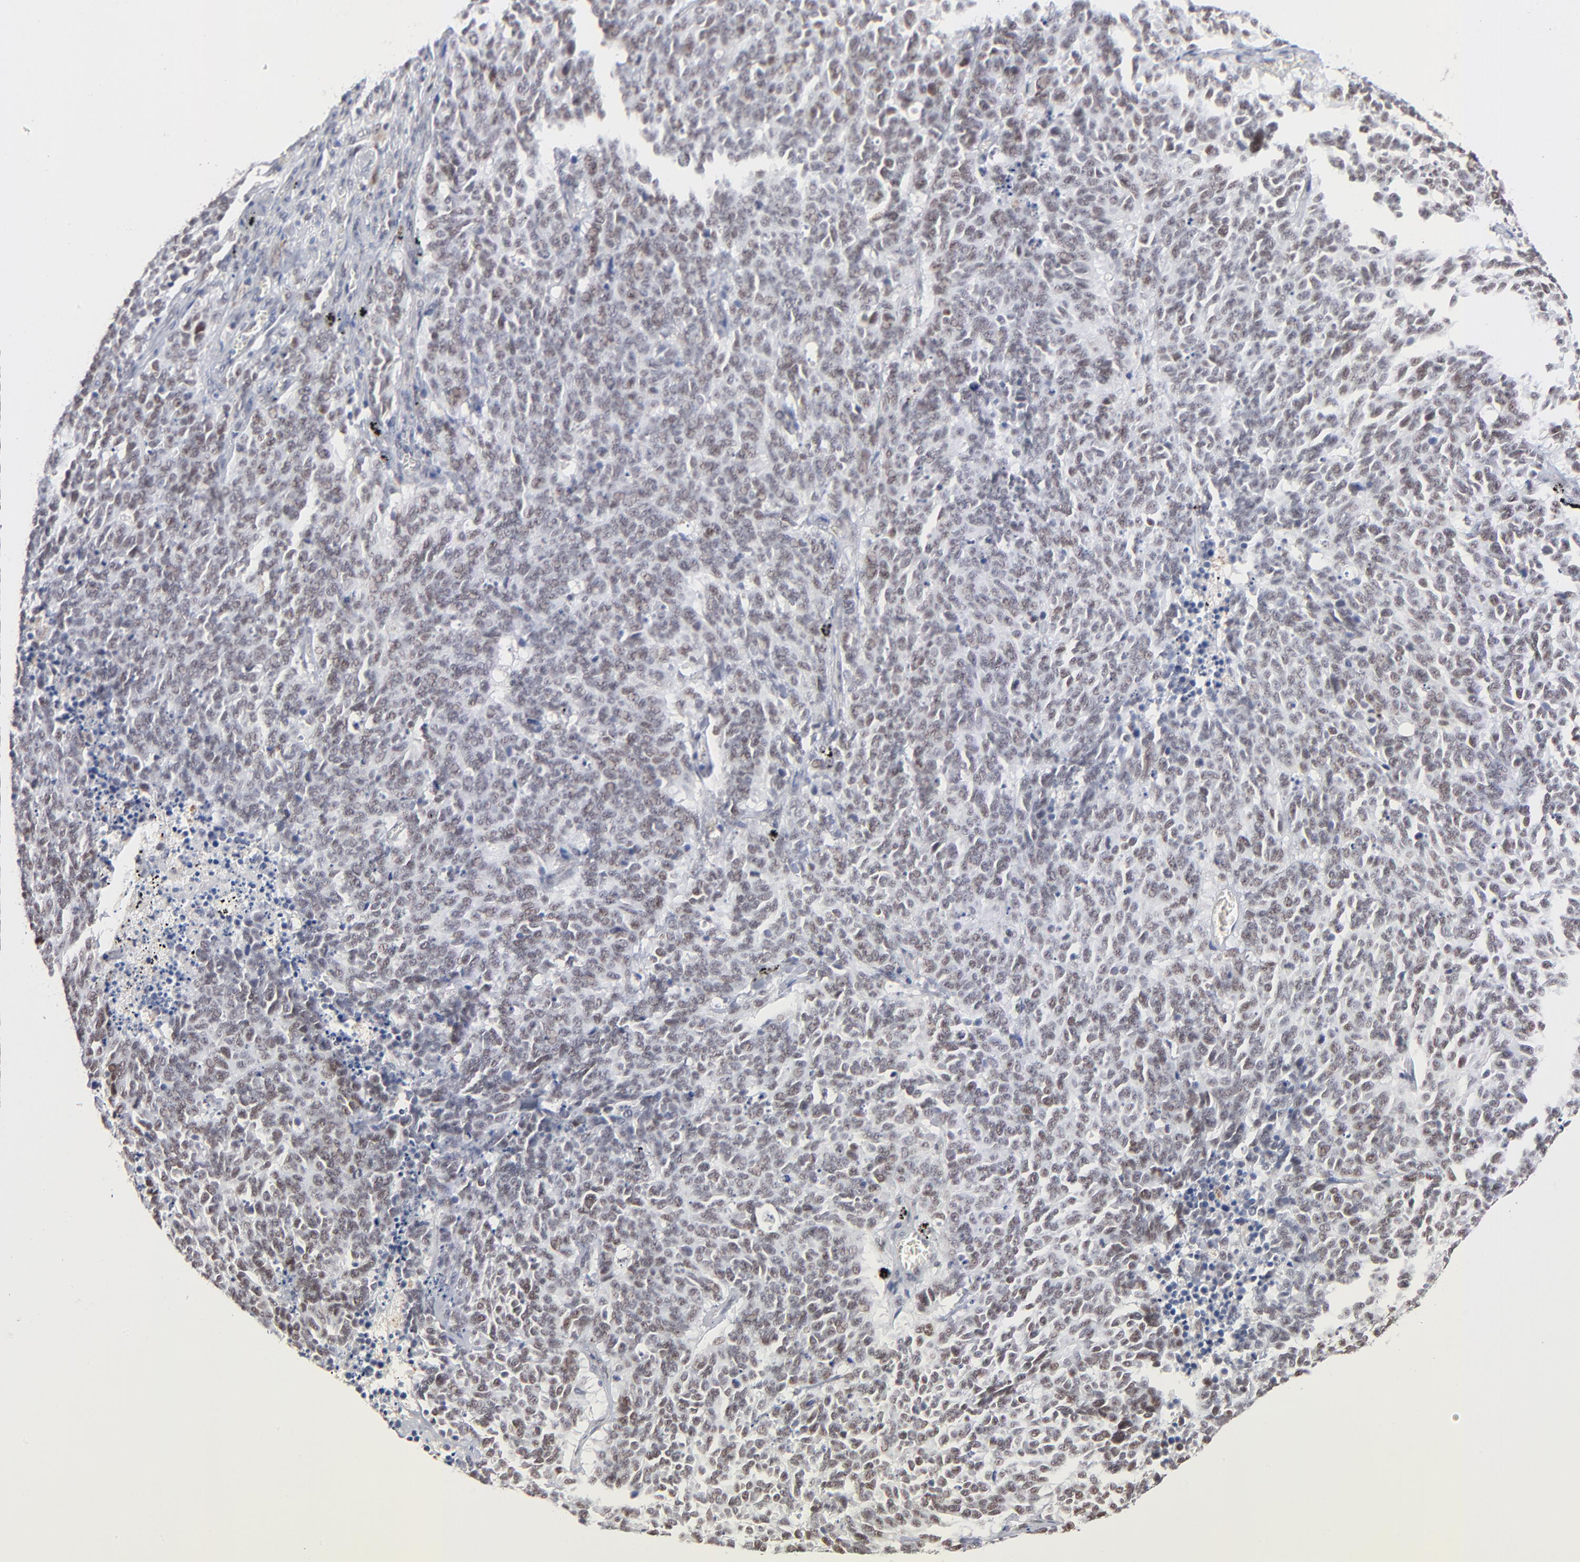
{"staining": {"intensity": "weak", "quantity": "25%-75%", "location": "nuclear"}, "tissue": "lung cancer", "cell_type": "Tumor cells", "image_type": "cancer", "snomed": [{"axis": "morphology", "description": "Neoplasm, malignant, NOS"}, {"axis": "topography", "description": "Lung"}], "caption": "Protein staining demonstrates weak nuclear expression in approximately 25%-75% of tumor cells in lung neoplasm (malignant).", "gene": "MBIP", "patient": {"sex": "female", "age": 58}}